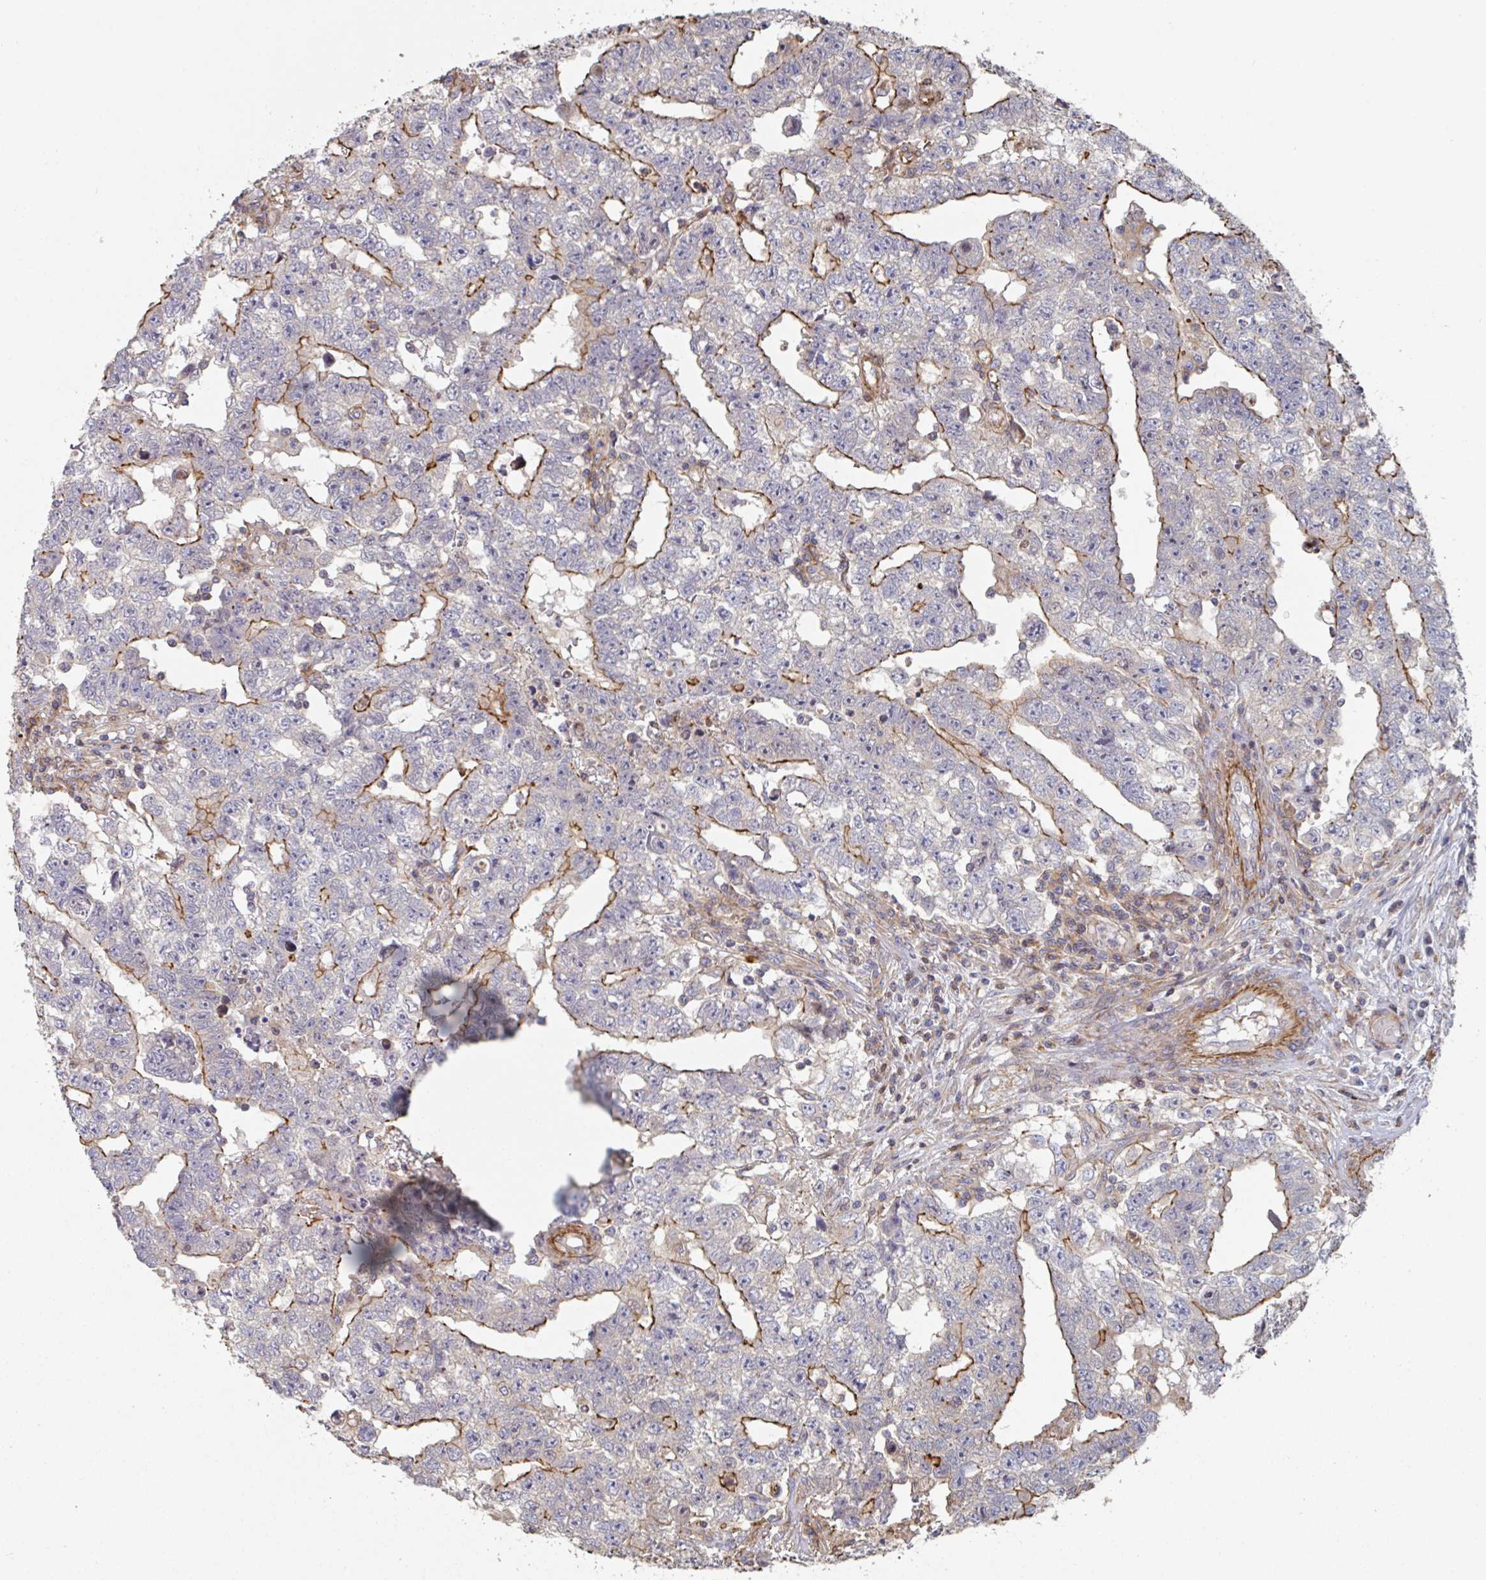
{"staining": {"intensity": "moderate", "quantity": "25%-75%", "location": "cytoplasmic/membranous"}, "tissue": "testis cancer", "cell_type": "Tumor cells", "image_type": "cancer", "snomed": [{"axis": "morphology", "description": "Carcinoma, Embryonal, NOS"}, {"axis": "topography", "description": "Testis"}], "caption": "Moderate cytoplasmic/membranous expression is present in approximately 25%-75% of tumor cells in testis cancer (embryonal carcinoma). The staining was performed using DAB to visualize the protein expression in brown, while the nuclei were stained in blue with hematoxylin (Magnification: 20x).", "gene": "FZD2", "patient": {"sex": "male", "age": 25}}